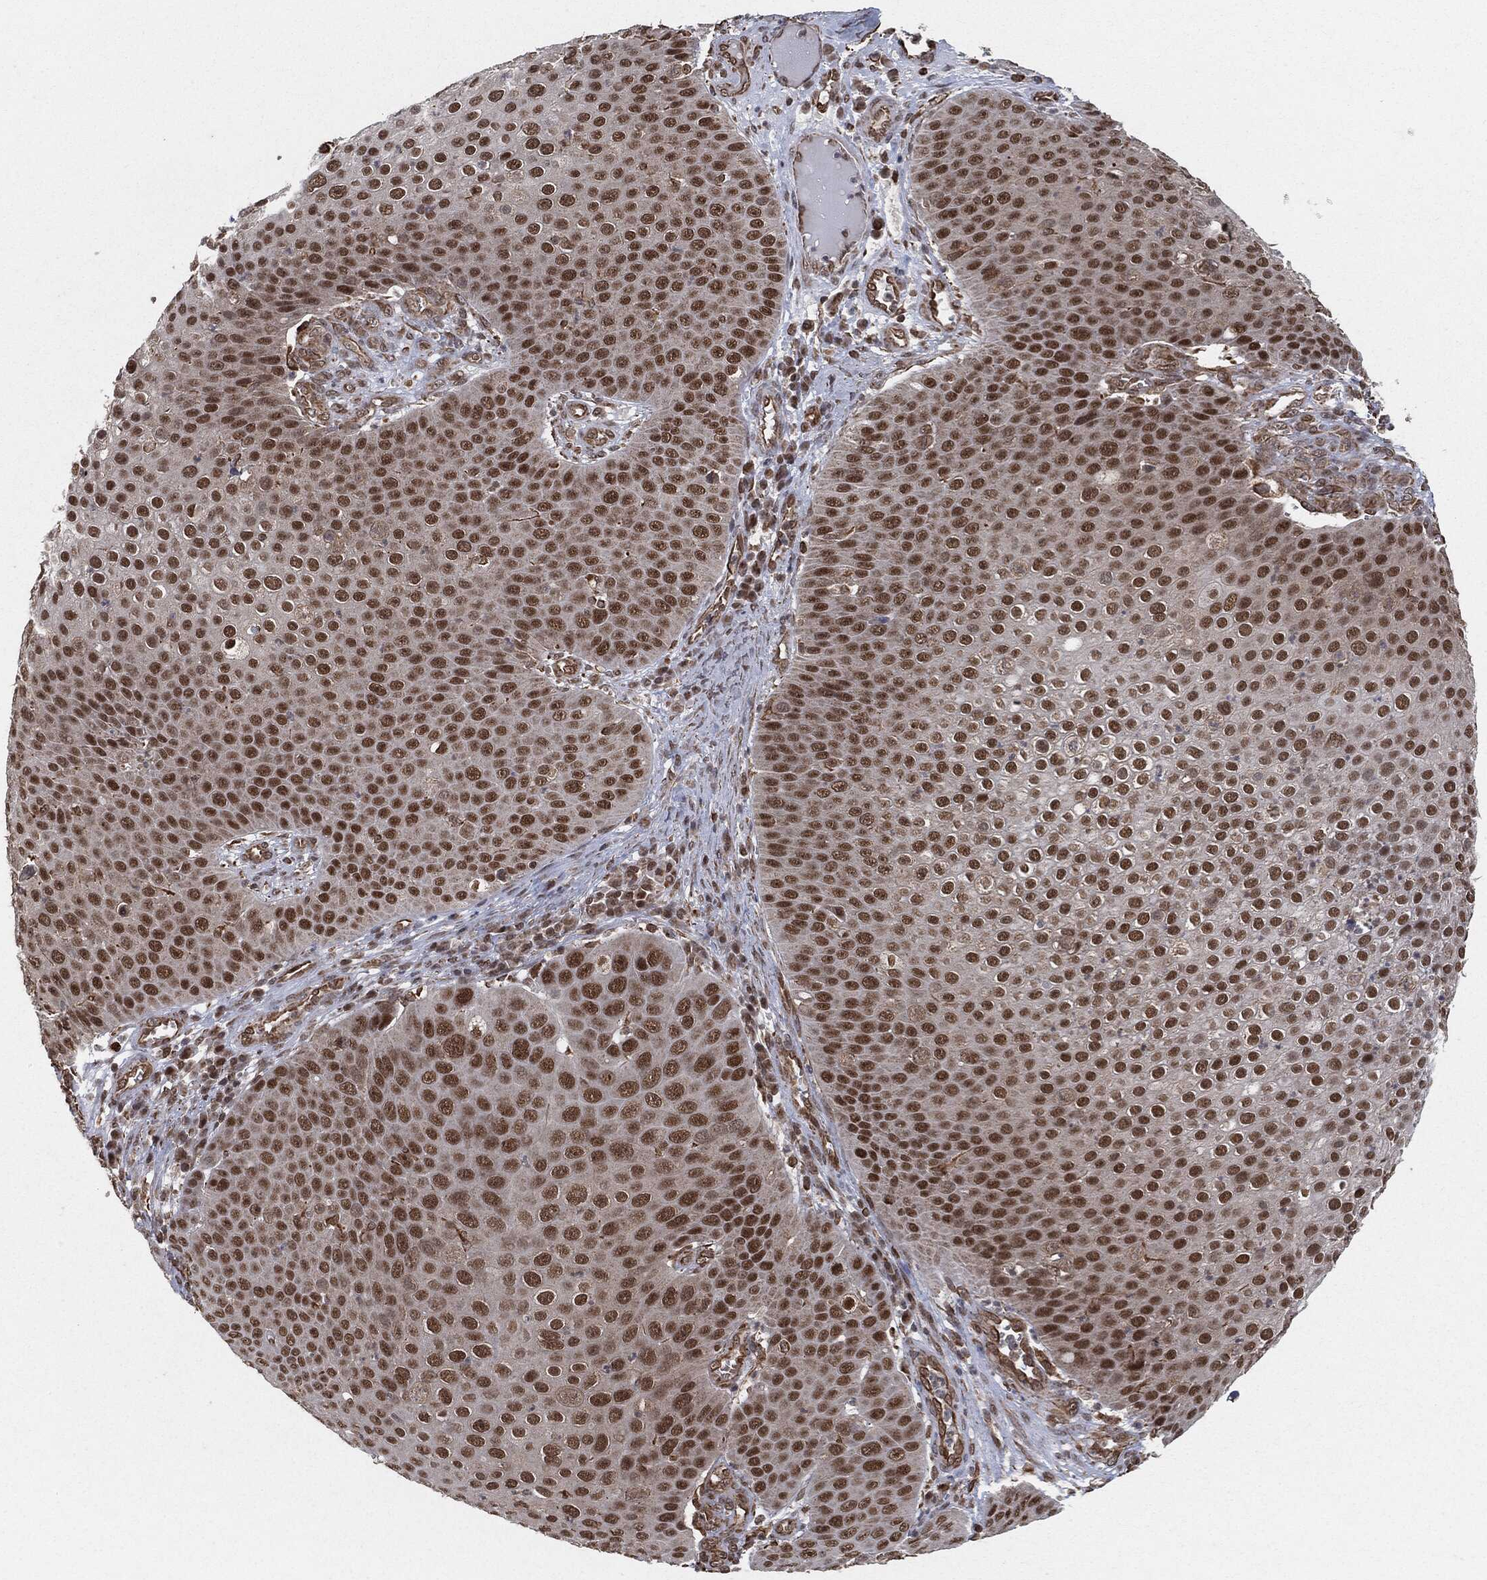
{"staining": {"intensity": "strong", "quantity": "25%-75%", "location": "nuclear"}, "tissue": "skin cancer", "cell_type": "Tumor cells", "image_type": "cancer", "snomed": [{"axis": "morphology", "description": "Squamous cell carcinoma, NOS"}, {"axis": "topography", "description": "Skin"}], "caption": "Immunohistochemistry histopathology image of skin cancer (squamous cell carcinoma) stained for a protein (brown), which exhibits high levels of strong nuclear expression in about 25%-75% of tumor cells.", "gene": "TP53RK", "patient": {"sex": "male", "age": 71}}